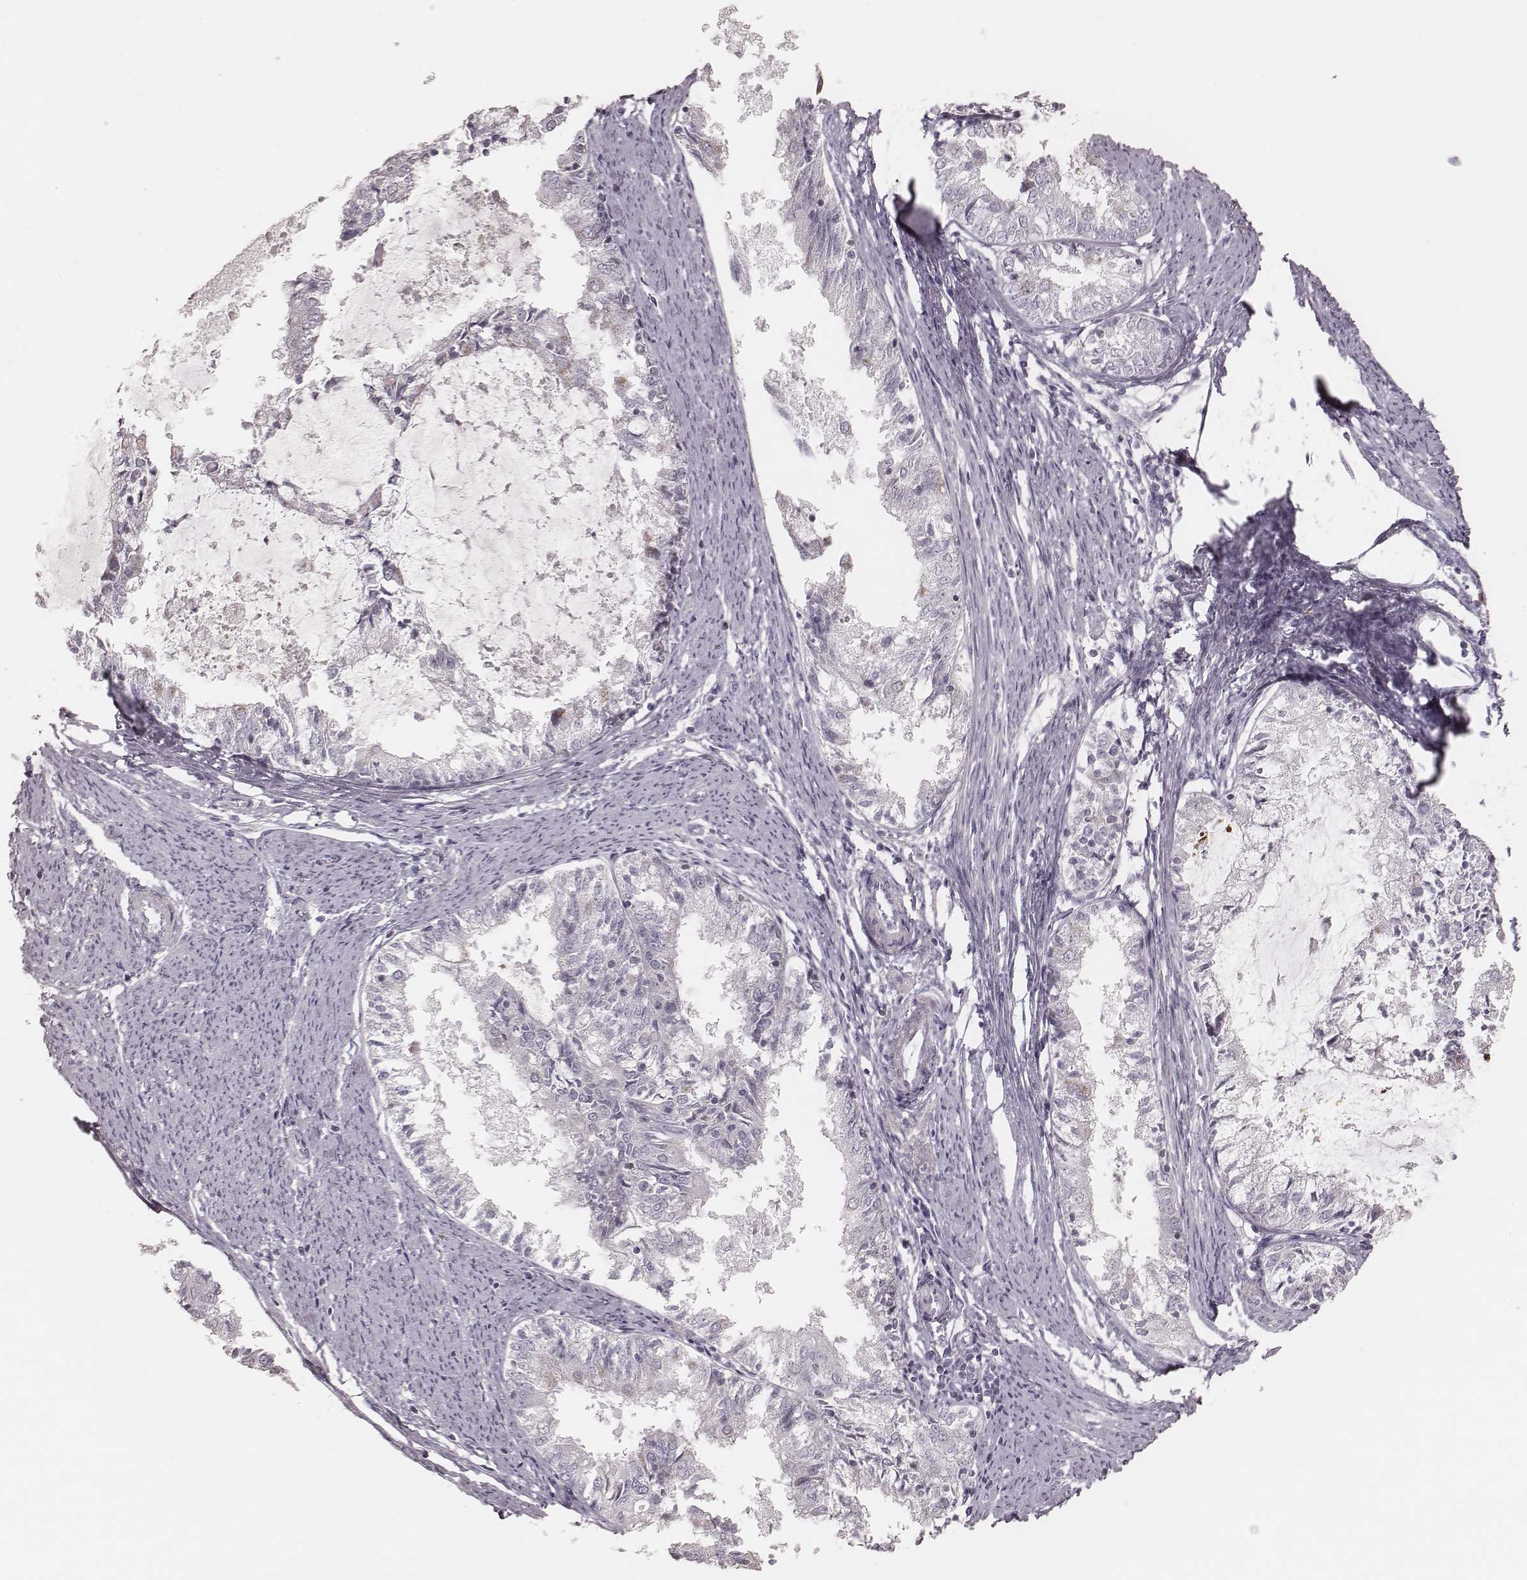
{"staining": {"intensity": "negative", "quantity": "none", "location": "none"}, "tissue": "endometrial cancer", "cell_type": "Tumor cells", "image_type": "cancer", "snomed": [{"axis": "morphology", "description": "Adenocarcinoma, NOS"}, {"axis": "topography", "description": "Endometrium"}], "caption": "Endometrial adenocarcinoma was stained to show a protein in brown. There is no significant expression in tumor cells. The staining was performed using DAB to visualize the protein expression in brown, while the nuclei were stained in blue with hematoxylin (Magnification: 20x).", "gene": "KIF5C", "patient": {"sex": "female", "age": 57}}